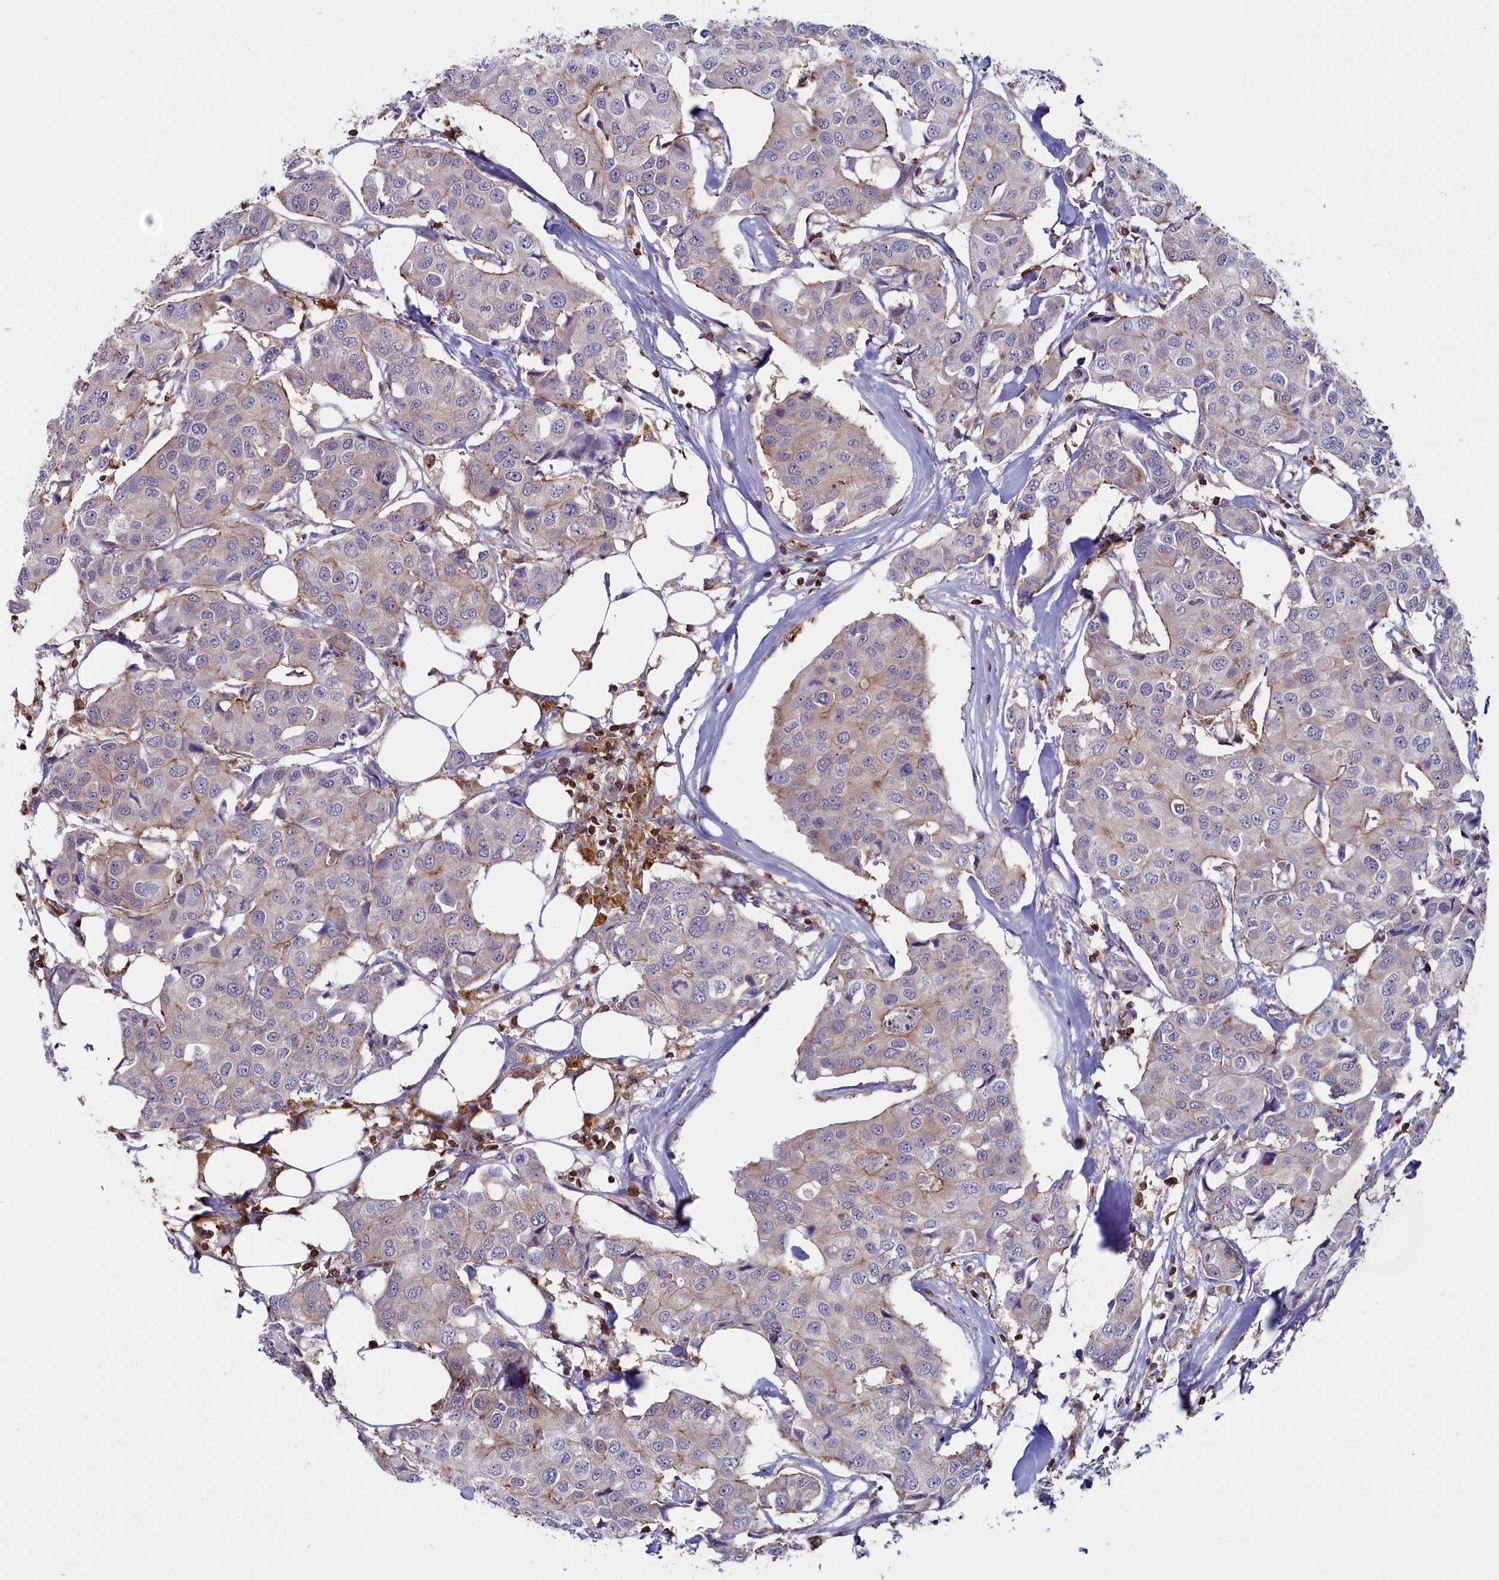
{"staining": {"intensity": "weak", "quantity": "<25%", "location": "cytoplasmic/membranous"}, "tissue": "breast cancer", "cell_type": "Tumor cells", "image_type": "cancer", "snomed": [{"axis": "morphology", "description": "Duct carcinoma"}, {"axis": "topography", "description": "Breast"}], "caption": "Tumor cells show no significant expression in breast cancer (intraductal carcinoma). (Stains: DAB (3,3'-diaminobenzidine) immunohistochemistry with hematoxylin counter stain, Microscopy: brightfield microscopy at high magnification).", "gene": "CIAPIN1", "patient": {"sex": "female", "age": 80}}